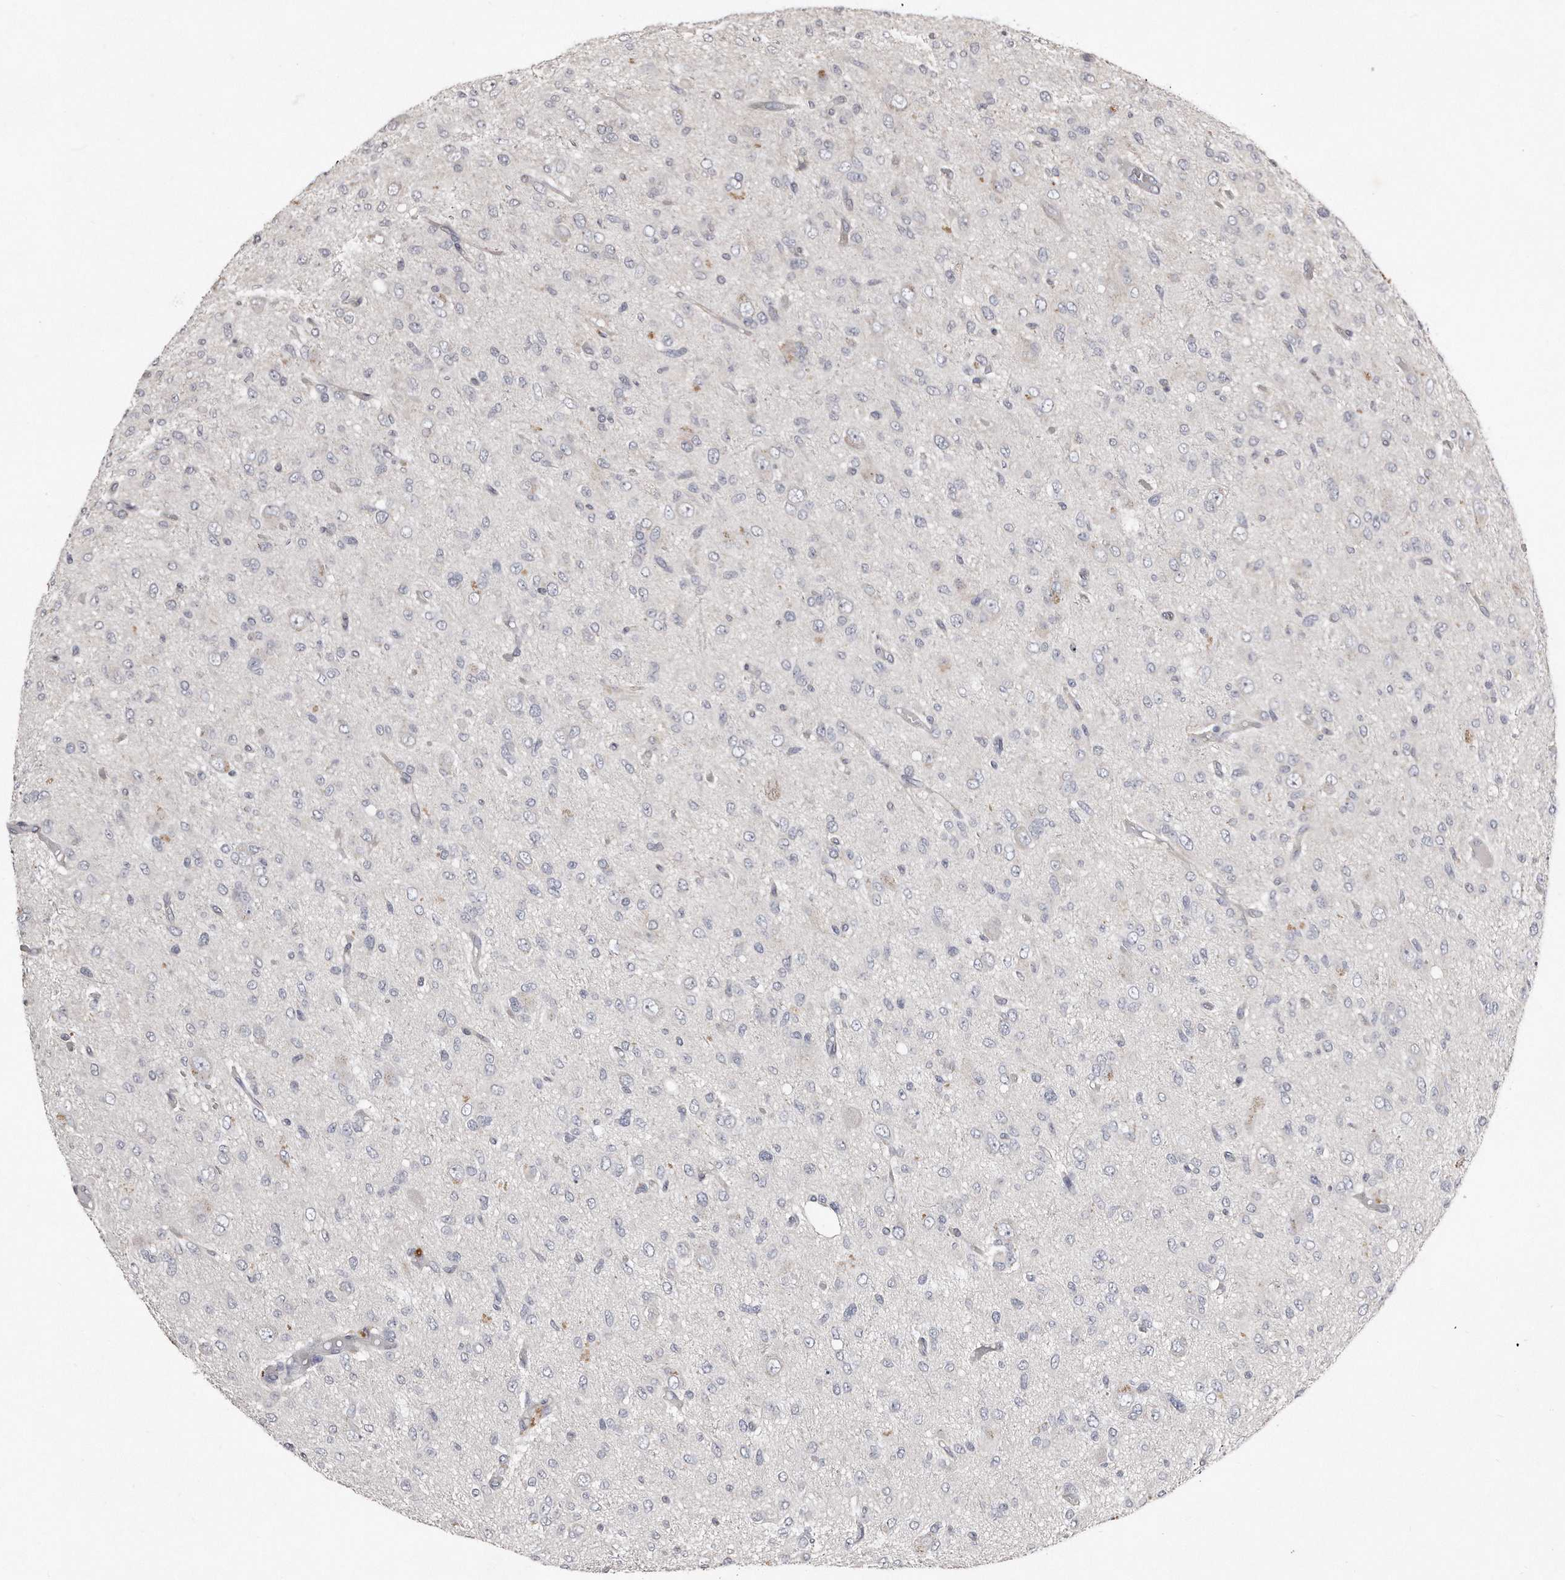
{"staining": {"intensity": "negative", "quantity": "none", "location": "none"}, "tissue": "glioma", "cell_type": "Tumor cells", "image_type": "cancer", "snomed": [{"axis": "morphology", "description": "Glioma, malignant, High grade"}, {"axis": "topography", "description": "Brain"}], "caption": "Protein analysis of malignant glioma (high-grade) displays no significant expression in tumor cells.", "gene": "LMOD1", "patient": {"sex": "female", "age": 59}}